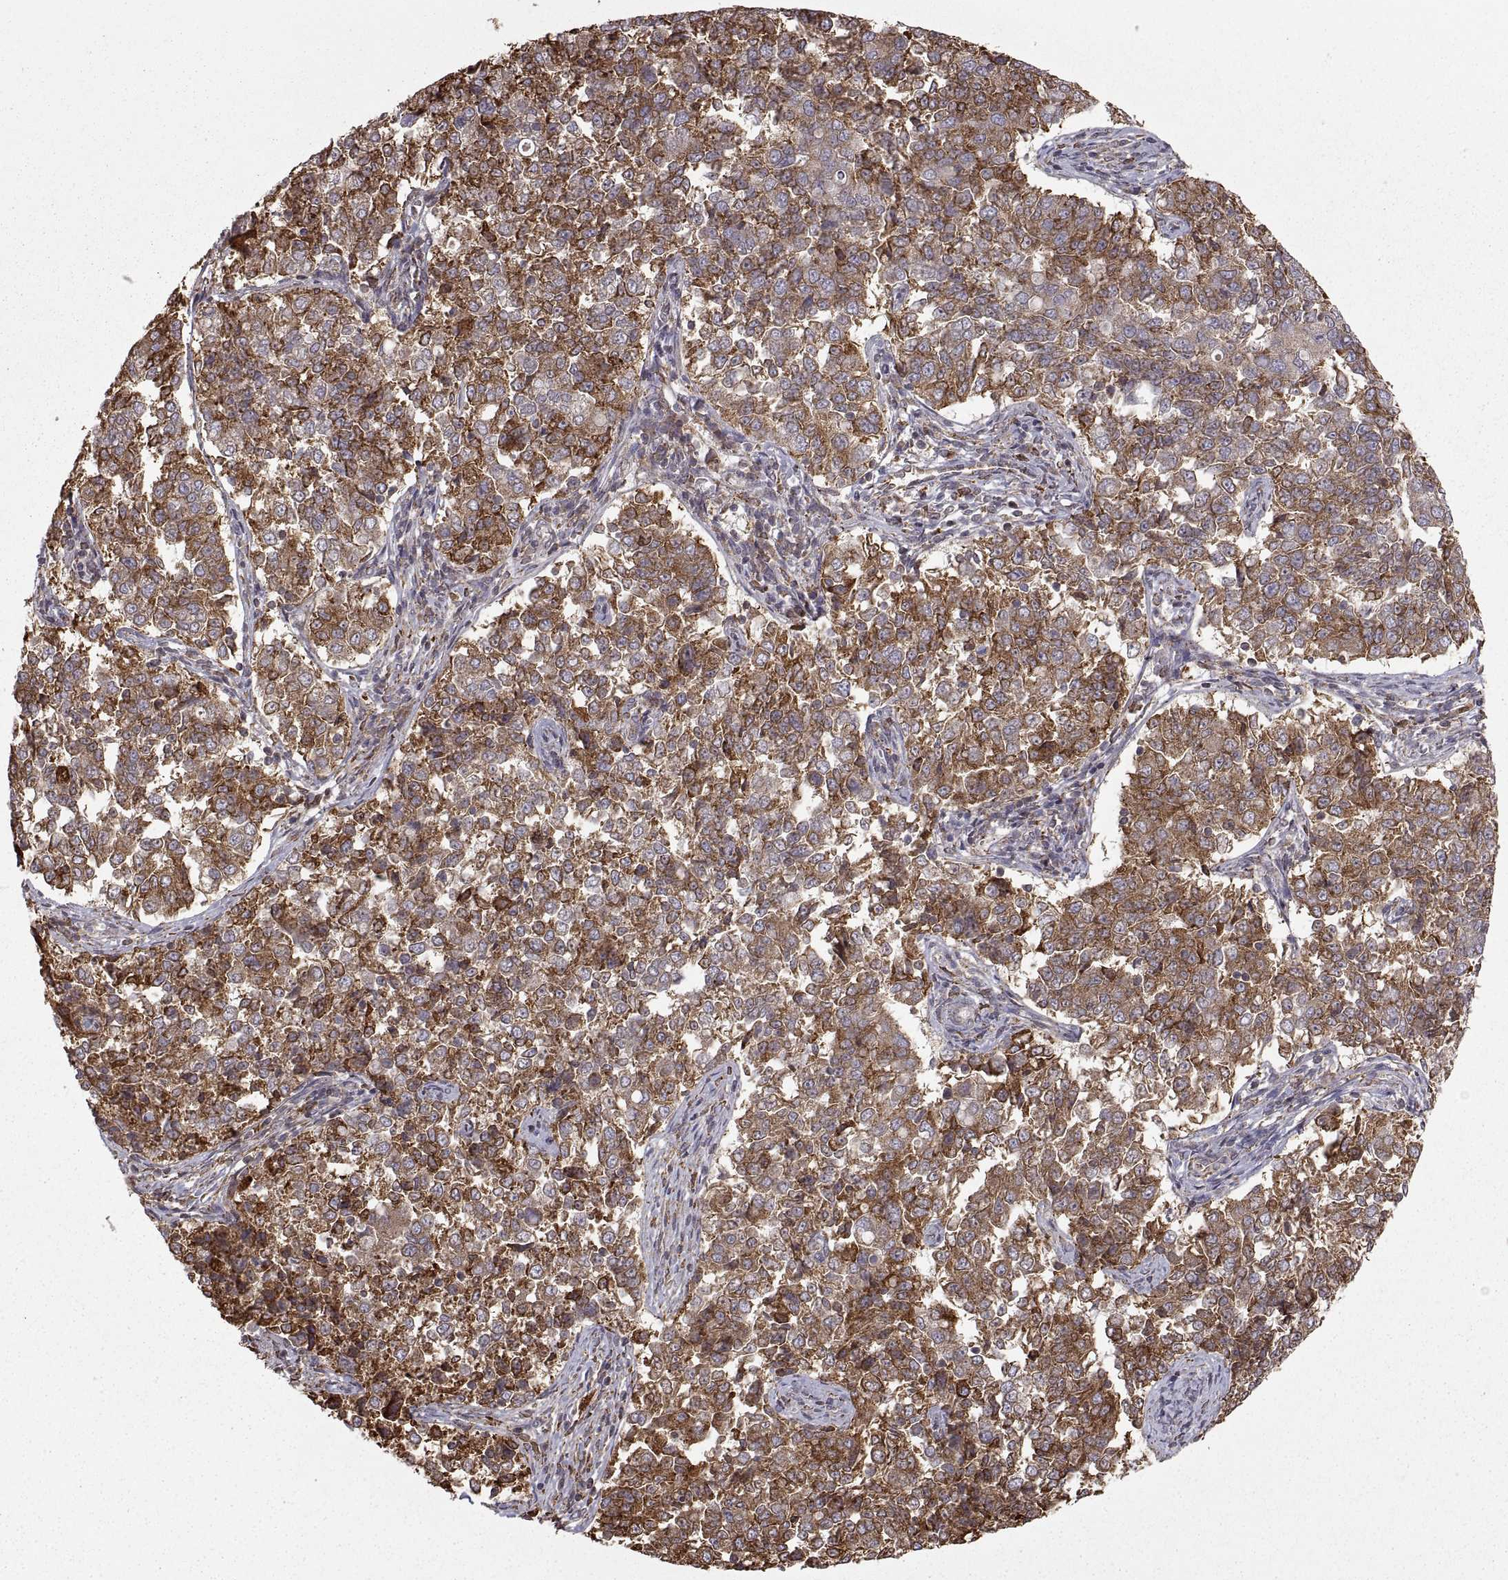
{"staining": {"intensity": "strong", "quantity": ">75%", "location": "cytoplasmic/membranous"}, "tissue": "endometrial cancer", "cell_type": "Tumor cells", "image_type": "cancer", "snomed": [{"axis": "morphology", "description": "Adenocarcinoma, NOS"}, {"axis": "topography", "description": "Endometrium"}], "caption": "Protein analysis of endometrial adenocarcinoma tissue reveals strong cytoplasmic/membranous expression in approximately >75% of tumor cells.", "gene": "PDIA3", "patient": {"sex": "female", "age": 43}}